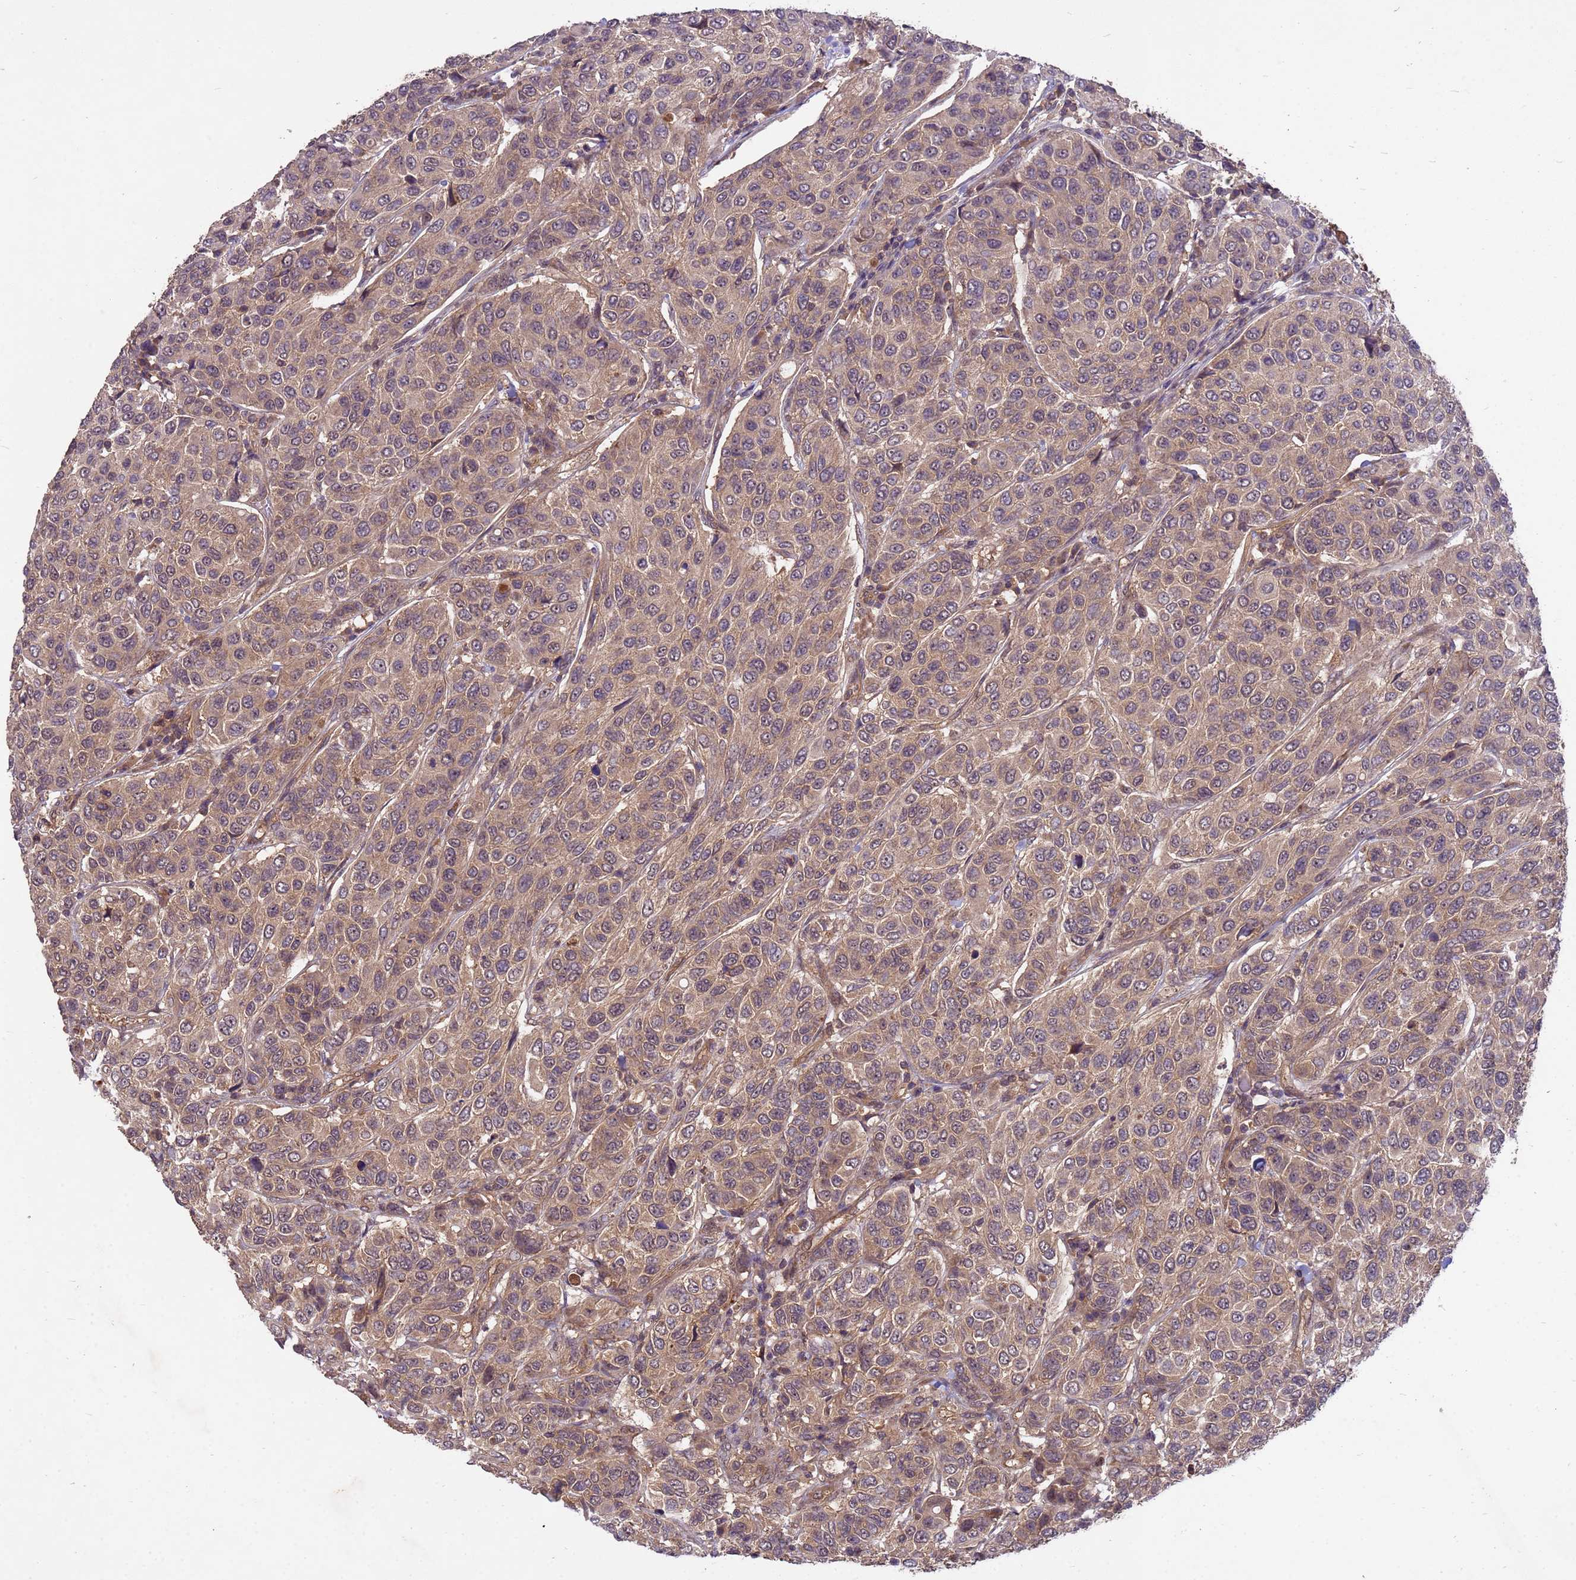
{"staining": {"intensity": "weak", "quantity": ">75%", "location": "cytoplasmic/membranous"}, "tissue": "breast cancer", "cell_type": "Tumor cells", "image_type": "cancer", "snomed": [{"axis": "morphology", "description": "Duct carcinoma"}, {"axis": "topography", "description": "Breast"}], "caption": "Human breast cancer (intraductal carcinoma) stained for a protein (brown) reveals weak cytoplasmic/membranous positive positivity in about >75% of tumor cells.", "gene": "PPP2CB", "patient": {"sex": "female", "age": 55}}